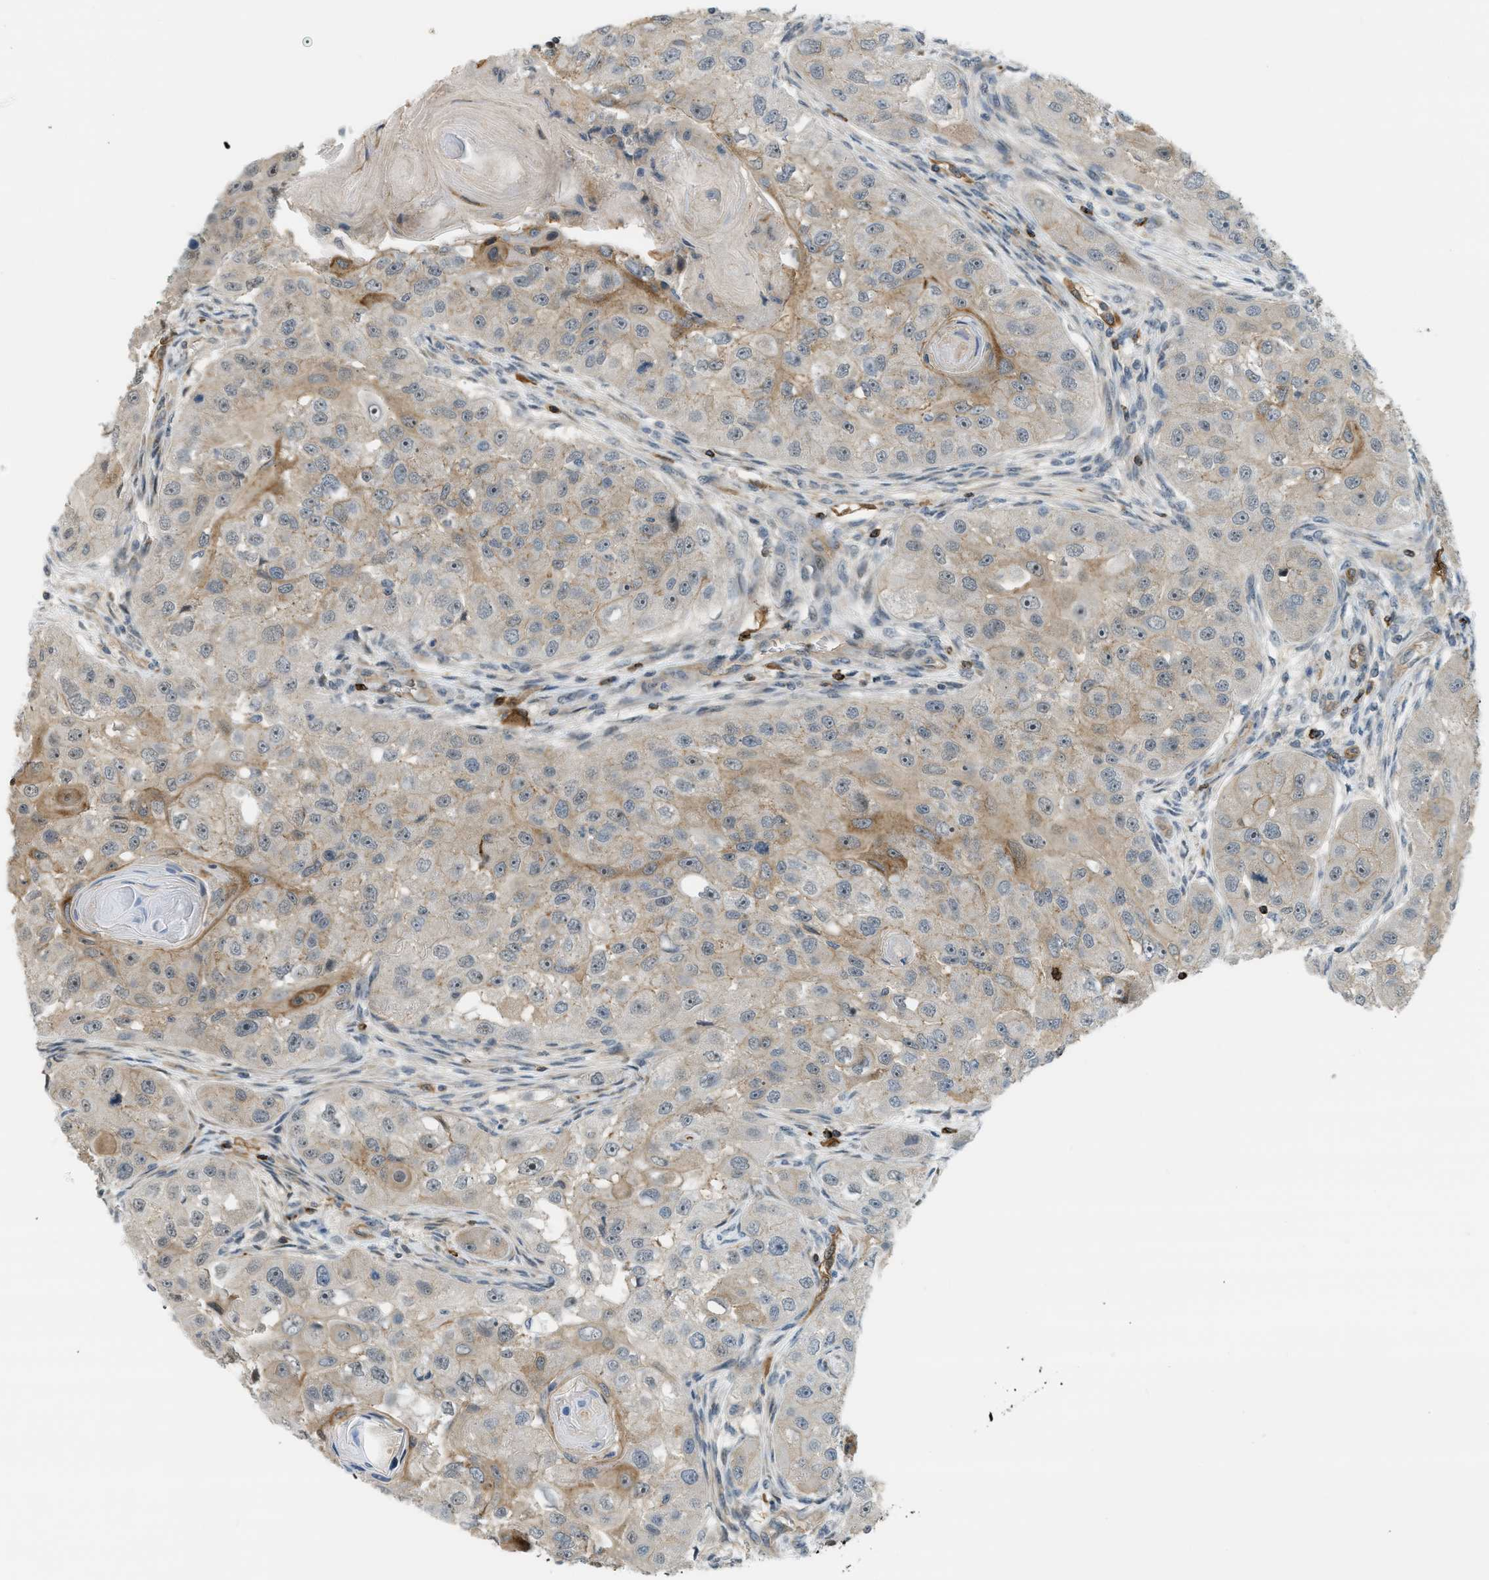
{"staining": {"intensity": "weak", "quantity": ">75%", "location": "cytoplasmic/membranous"}, "tissue": "head and neck cancer", "cell_type": "Tumor cells", "image_type": "cancer", "snomed": [{"axis": "morphology", "description": "Normal tissue, NOS"}, {"axis": "morphology", "description": "Squamous cell carcinoma, NOS"}, {"axis": "topography", "description": "Skeletal muscle"}, {"axis": "topography", "description": "Head-Neck"}], "caption": "DAB (3,3'-diaminobenzidine) immunohistochemical staining of human head and neck cancer demonstrates weak cytoplasmic/membranous protein expression in about >75% of tumor cells. The protein is shown in brown color, while the nuclei are stained blue.", "gene": "KIAA1671", "patient": {"sex": "male", "age": 51}}